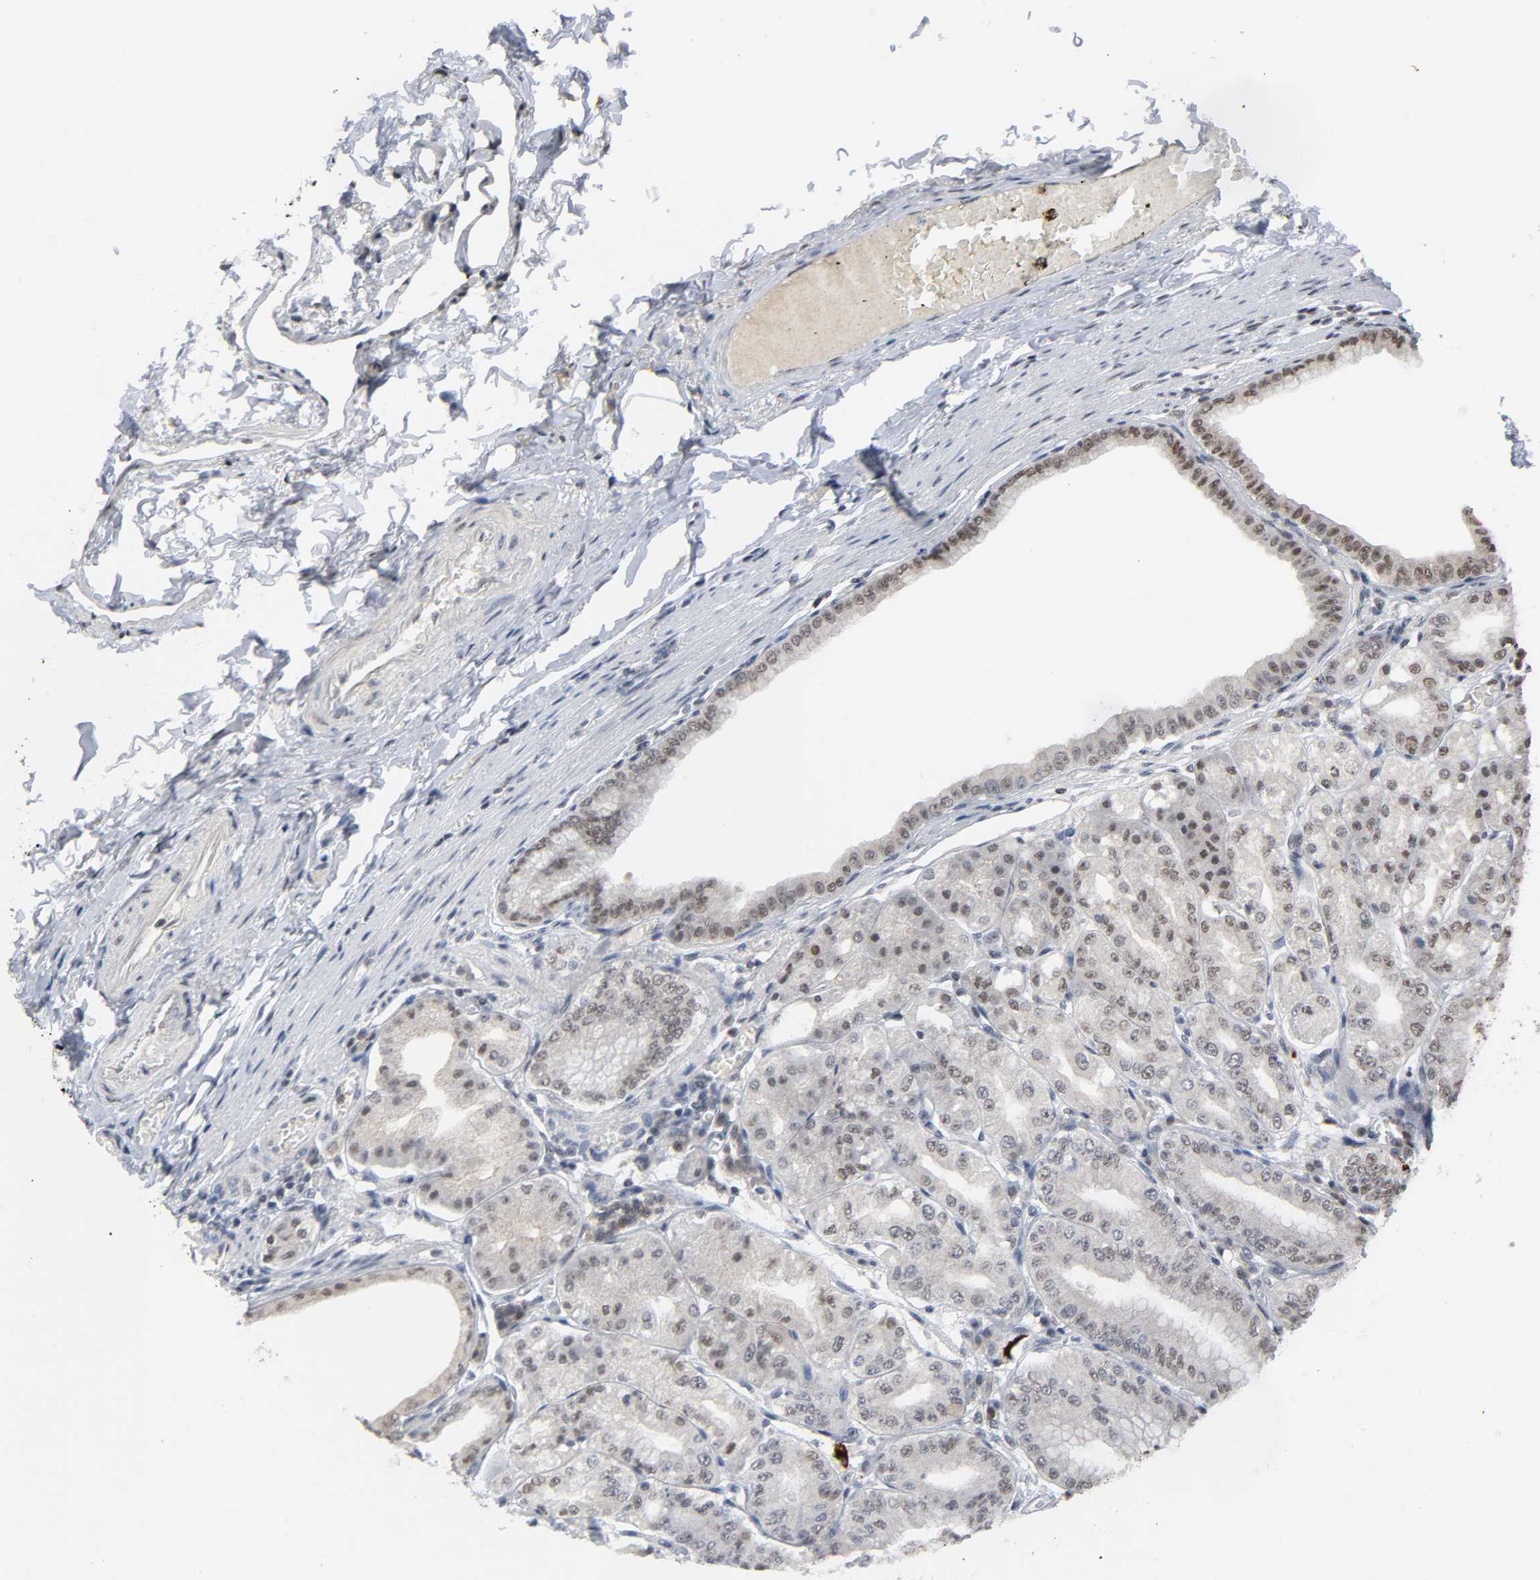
{"staining": {"intensity": "moderate", "quantity": ">75%", "location": "cytoplasmic/membranous,nuclear"}, "tissue": "stomach", "cell_type": "Glandular cells", "image_type": "normal", "snomed": [{"axis": "morphology", "description": "Normal tissue, NOS"}, {"axis": "topography", "description": "Stomach, lower"}], "caption": "Brown immunohistochemical staining in normal stomach demonstrates moderate cytoplasmic/membranous,nuclear expression in approximately >75% of glandular cells.", "gene": "HDAC6", "patient": {"sex": "male", "age": 71}}